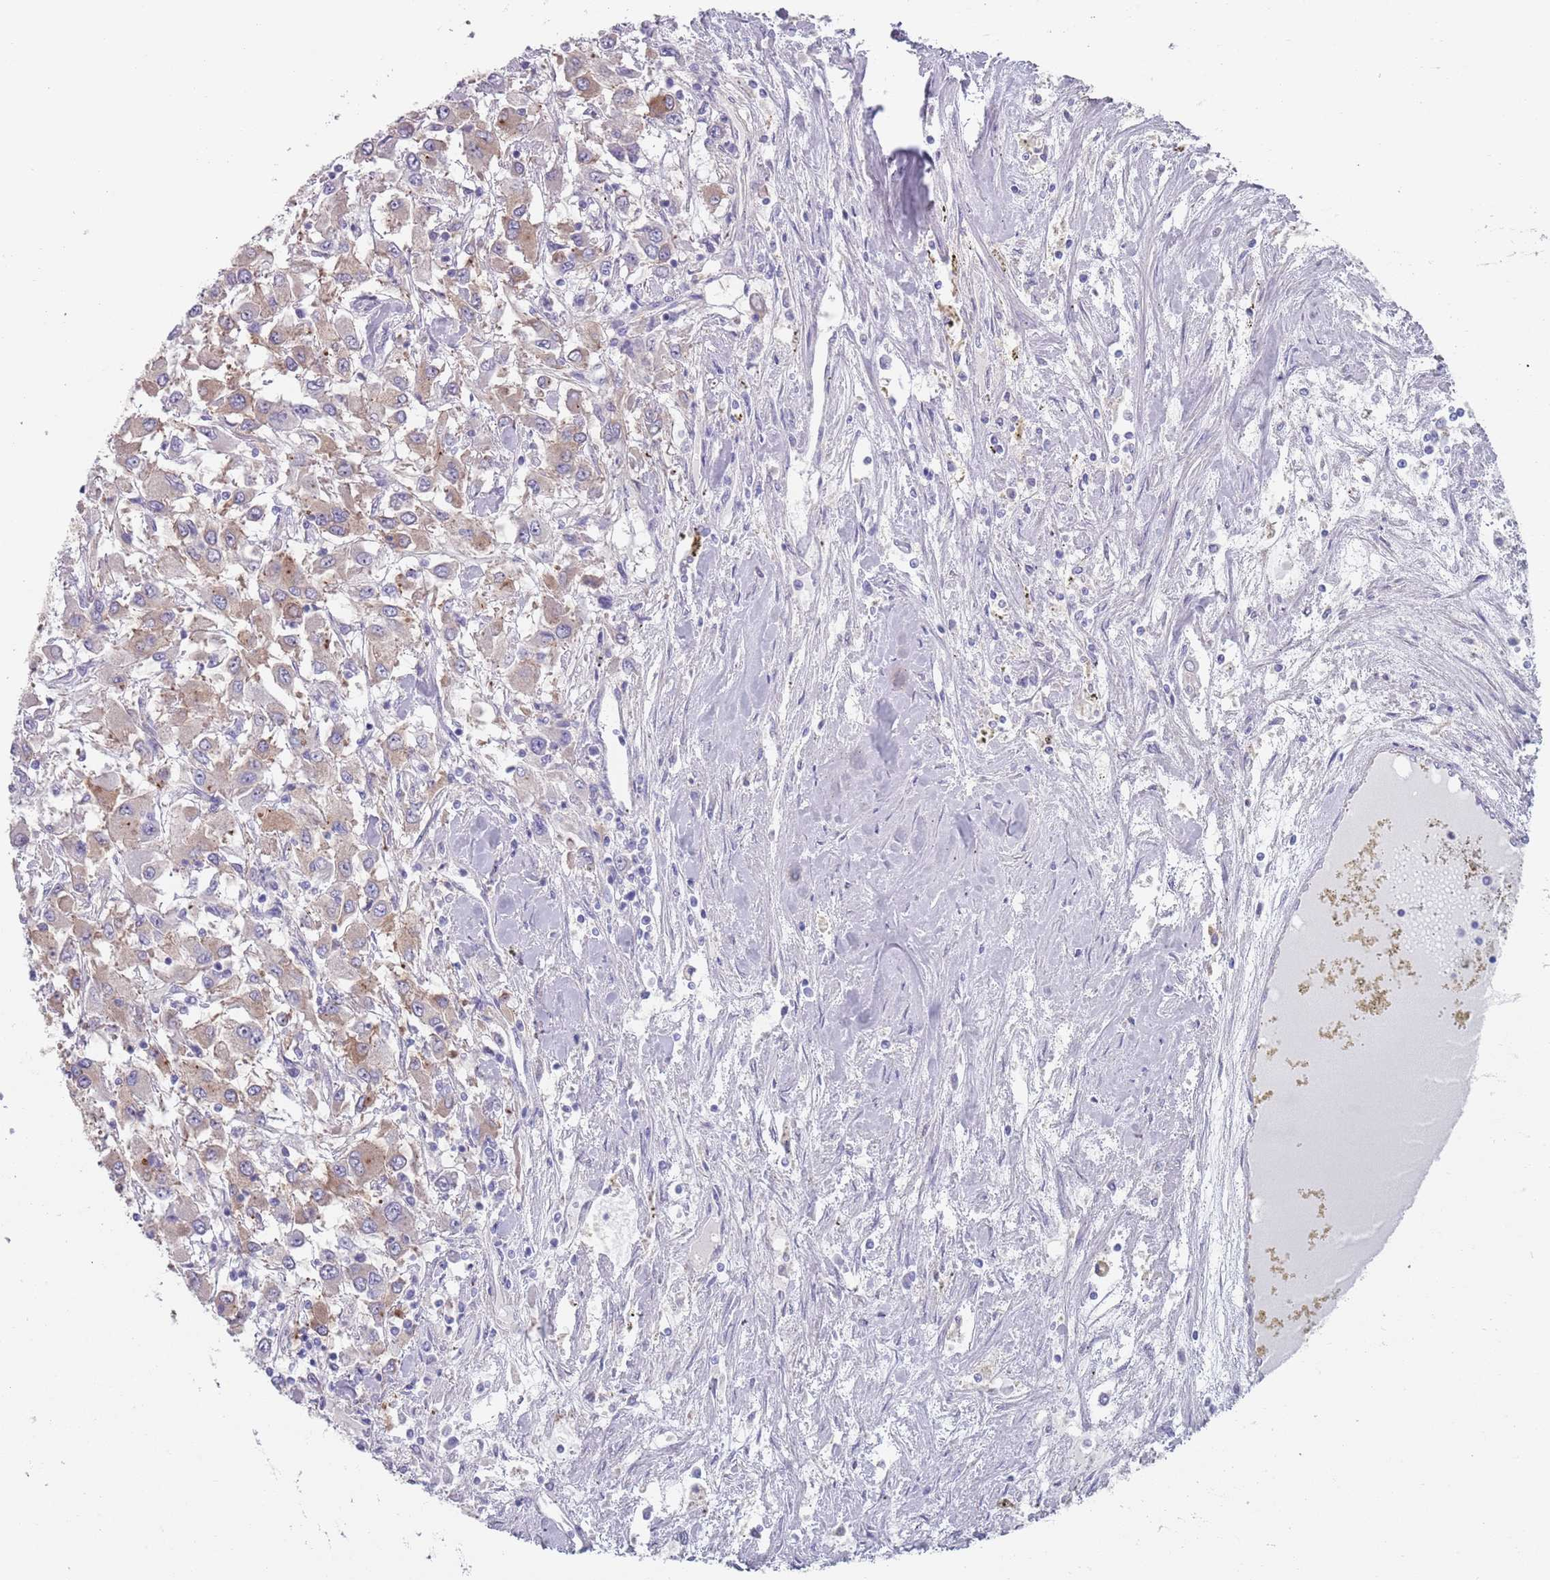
{"staining": {"intensity": "weak", "quantity": "25%-75%", "location": "cytoplasmic/membranous"}, "tissue": "renal cancer", "cell_type": "Tumor cells", "image_type": "cancer", "snomed": [{"axis": "morphology", "description": "Adenocarcinoma, NOS"}, {"axis": "topography", "description": "Kidney"}], "caption": "Brown immunohistochemical staining in adenocarcinoma (renal) demonstrates weak cytoplasmic/membranous expression in about 25%-75% of tumor cells.", "gene": "APPL2", "patient": {"sex": "female", "age": 67}}